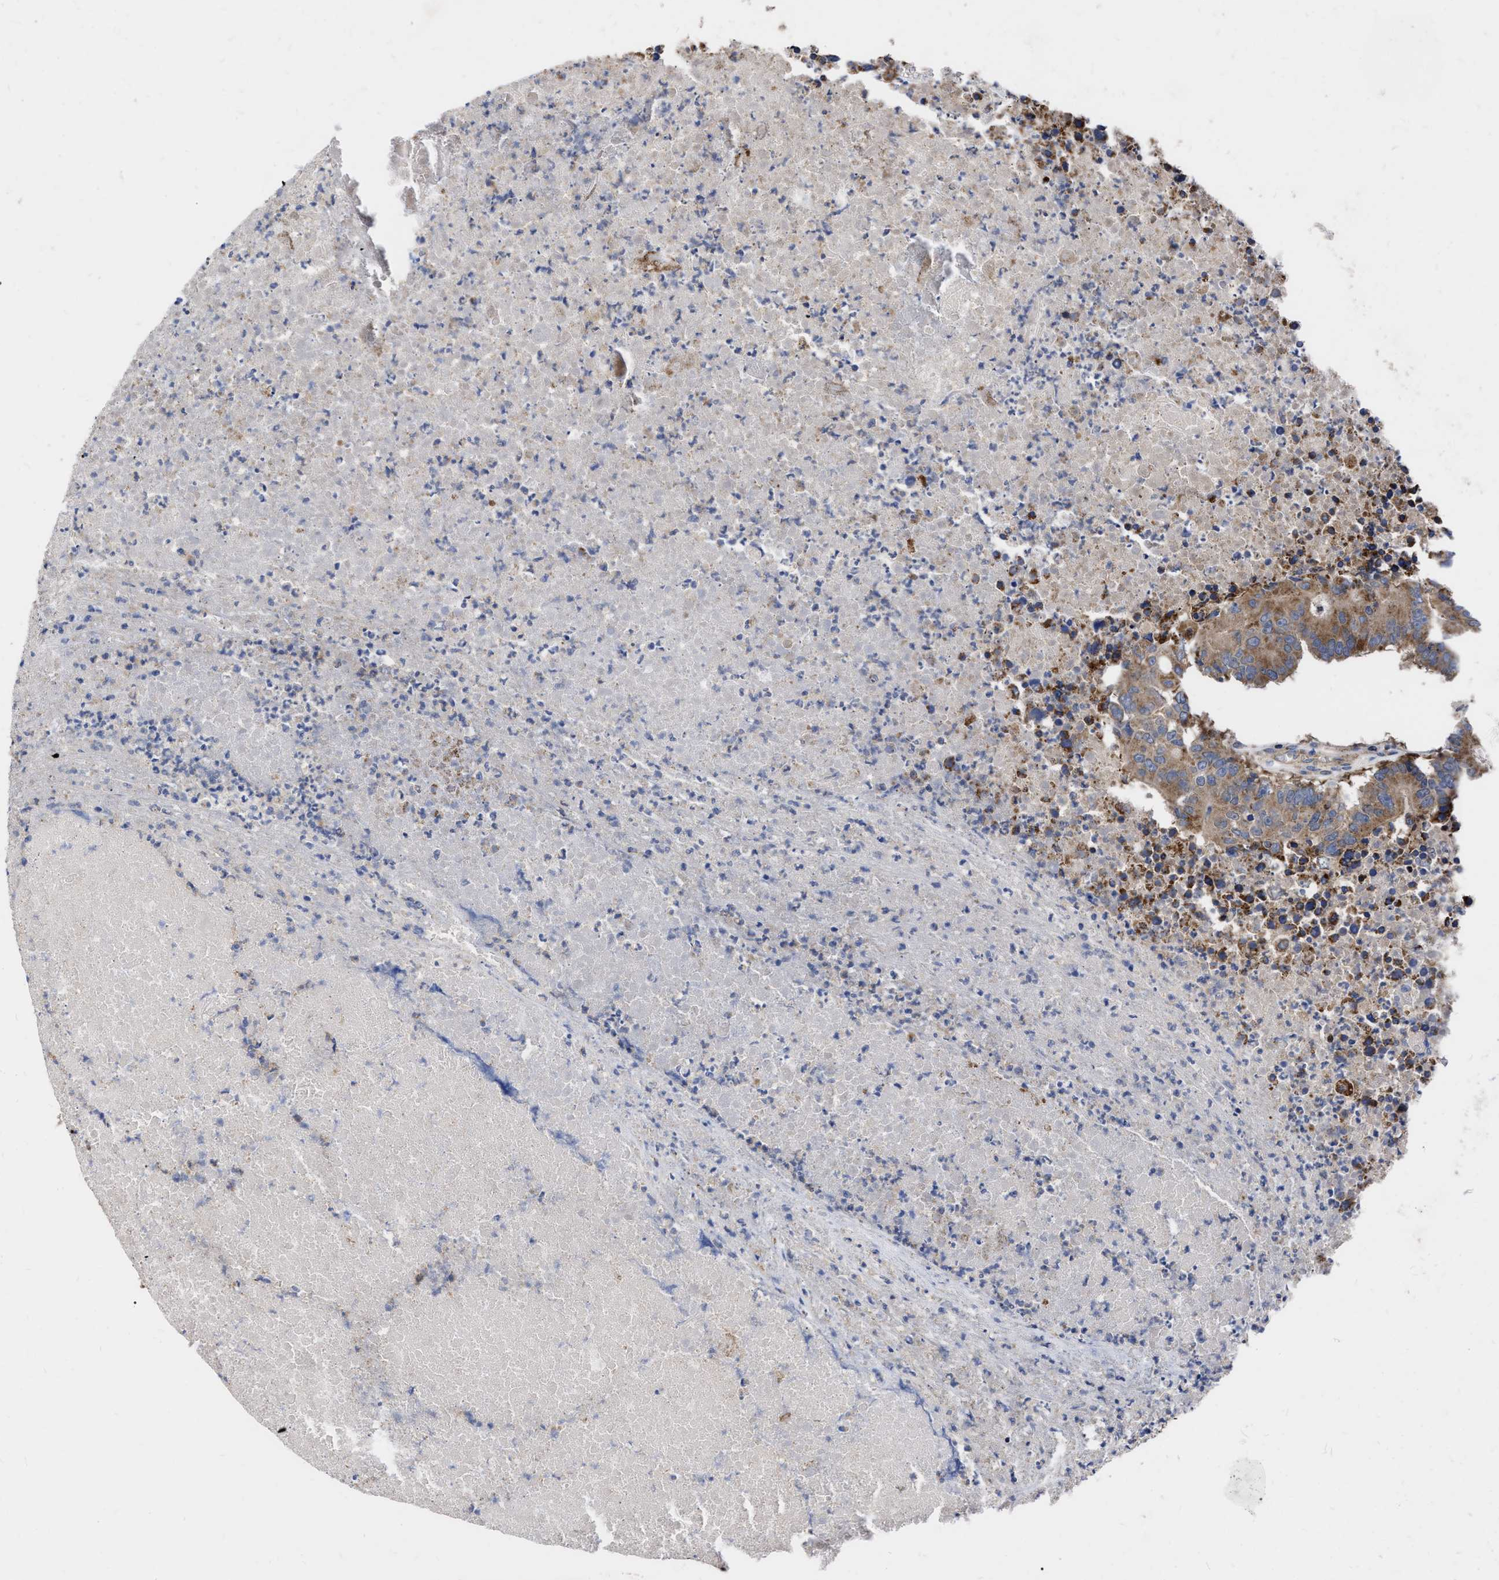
{"staining": {"intensity": "moderate", "quantity": ">75%", "location": "cytoplasmic/membranous"}, "tissue": "colorectal cancer", "cell_type": "Tumor cells", "image_type": "cancer", "snomed": [{"axis": "morphology", "description": "Adenocarcinoma, NOS"}, {"axis": "topography", "description": "Colon"}], "caption": "Immunohistochemical staining of human colorectal cancer (adenocarcinoma) displays medium levels of moderate cytoplasmic/membranous protein staining in approximately >75% of tumor cells.", "gene": "CDKN2C", "patient": {"sex": "male", "age": 87}}